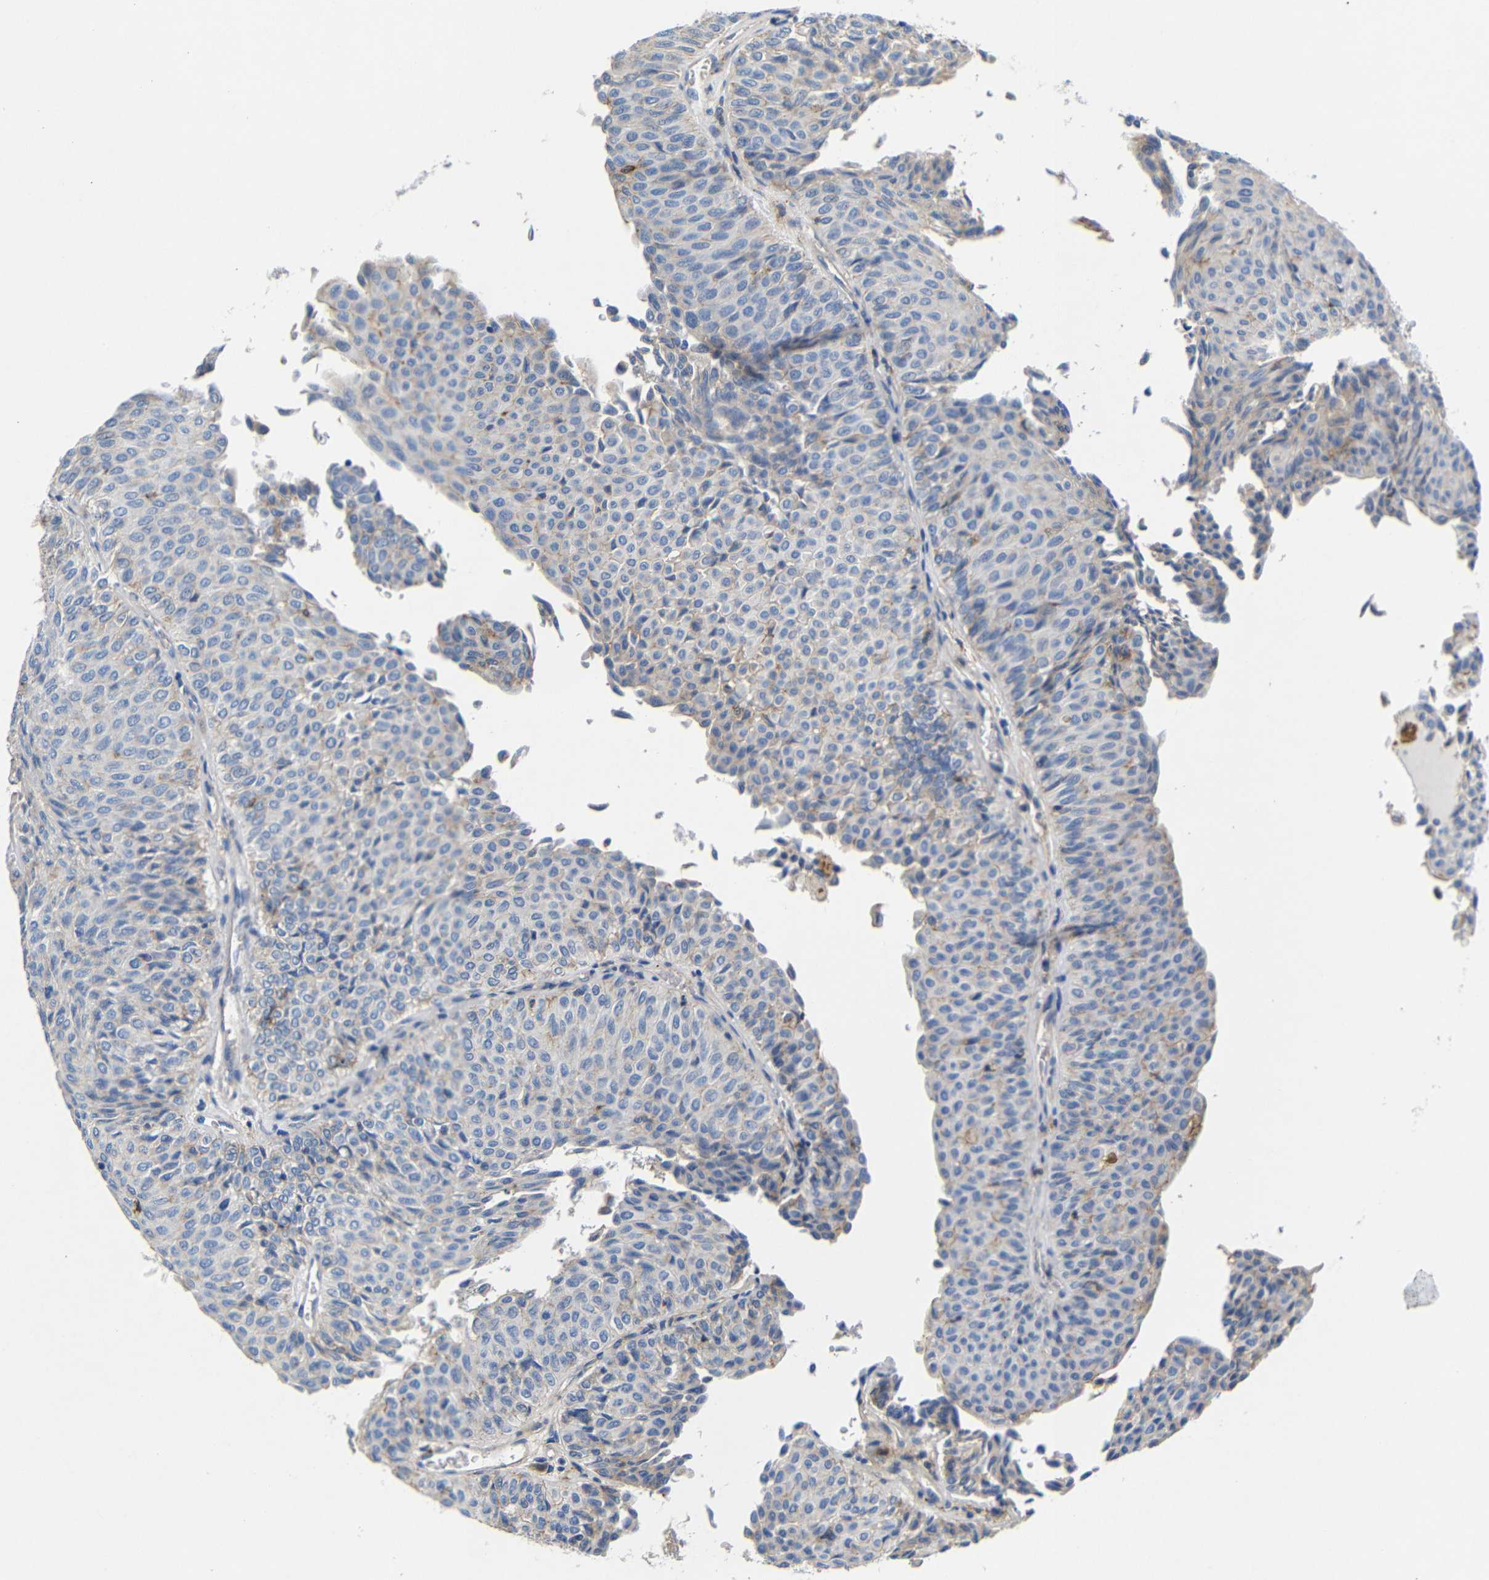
{"staining": {"intensity": "weak", "quantity": "<25%", "location": "cytoplasmic/membranous"}, "tissue": "urothelial cancer", "cell_type": "Tumor cells", "image_type": "cancer", "snomed": [{"axis": "morphology", "description": "Urothelial carcinoma, Low grade"}, {"axis": "topography", "description": "Urinary bladder"}], "caption": "This is an IHC photomicrograph of urothelial carcinoma (low-grade). There is no staining in tumor cells.", "gene": "SDCBP", "patient": {"sex": "male", "age": 78}}